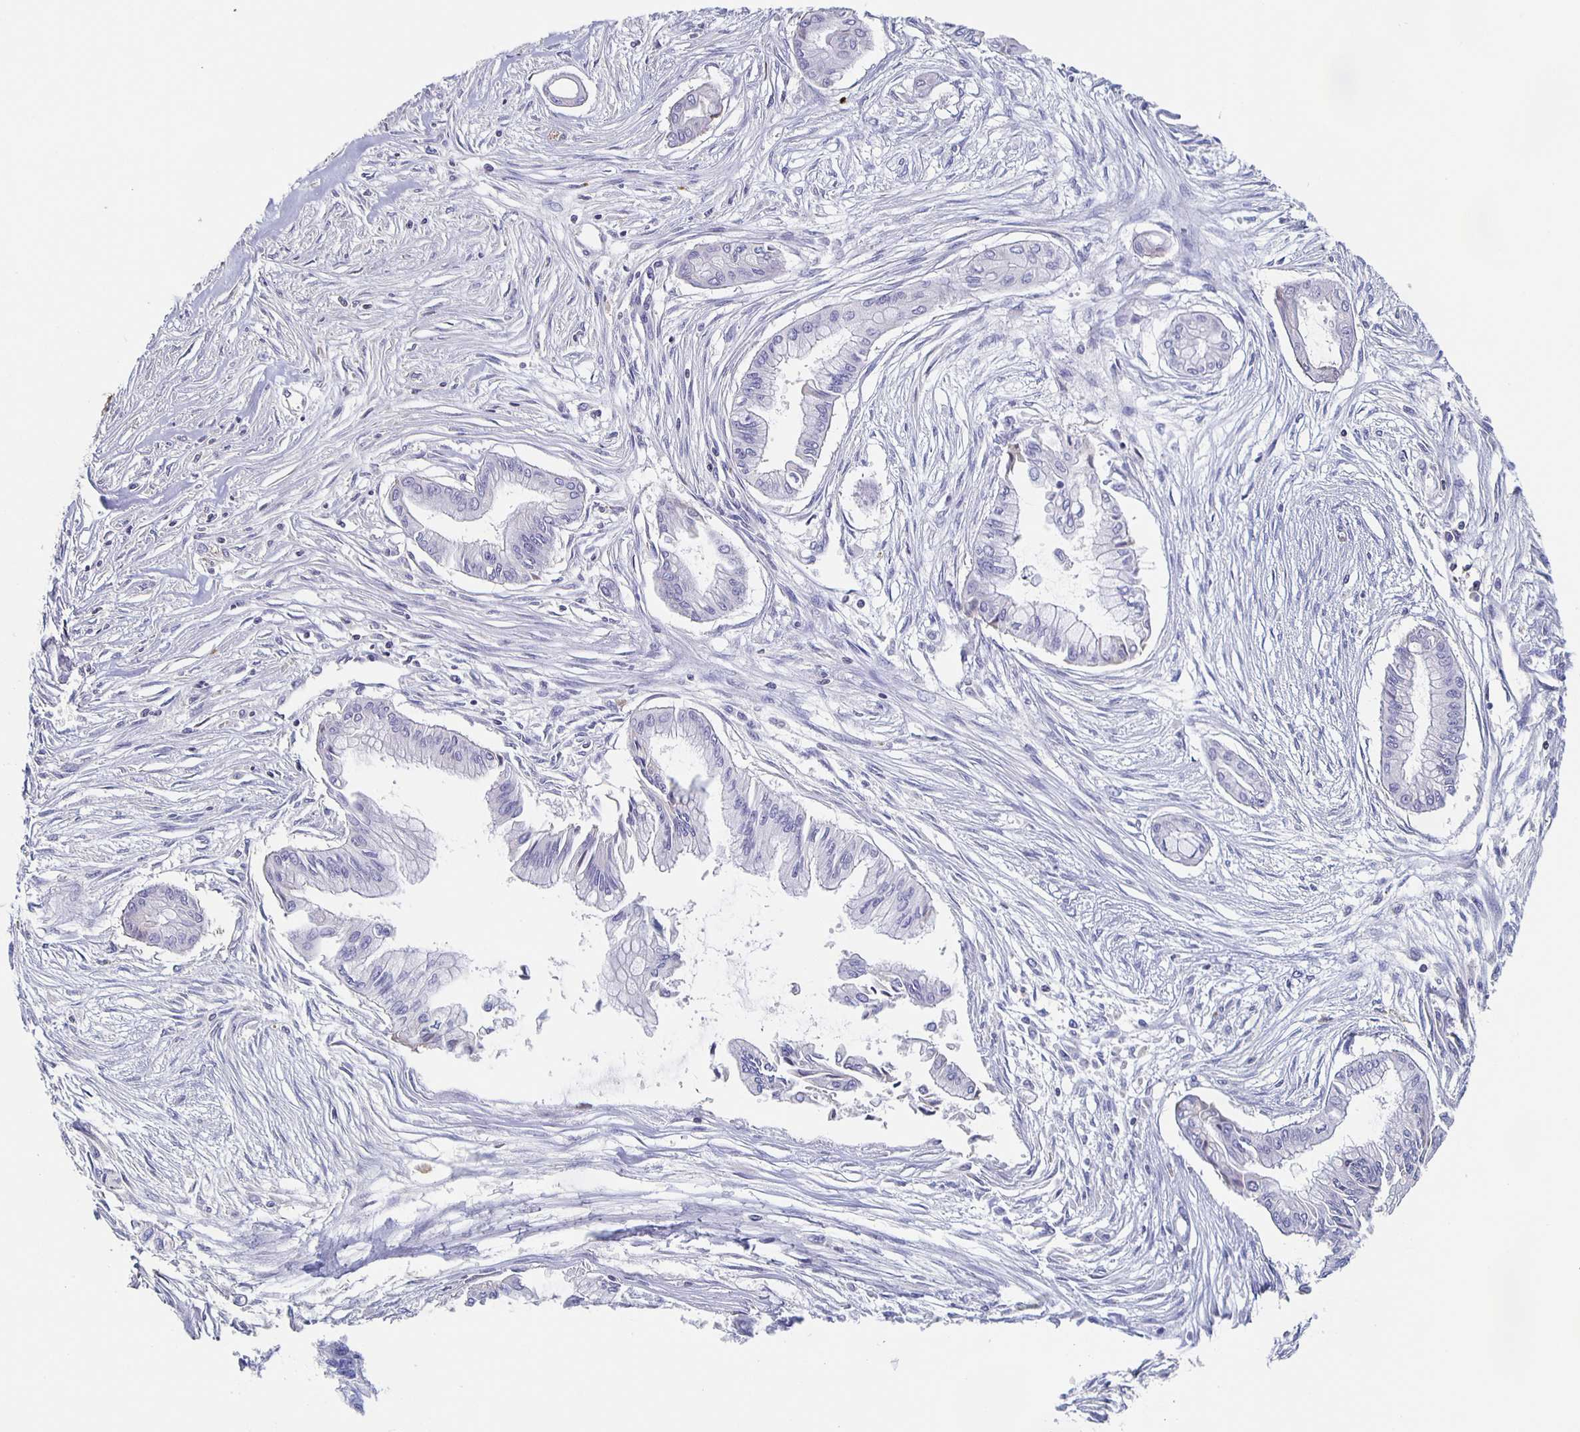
{"staining": {"intensity": "negative", "quantity": "none", "location": "none"}, "tissue": "pancreatic cancer", "cell_type": "Tumor cells", "image_type": "cancer", "snomed": [{"axis": "morphology", "description": "Adenocarcinoma, NOS"}, {"axis": "topography", "description": "Pancreas"}], "caption": "Micrograph shows no significant protein positivity in tumor cells of pancreatic adenocarcinoma. (Brightfield microscopy of DAB IHC at high magnification).", "gene": "FGA", "patient": {"sex": "female", "age": 68}}